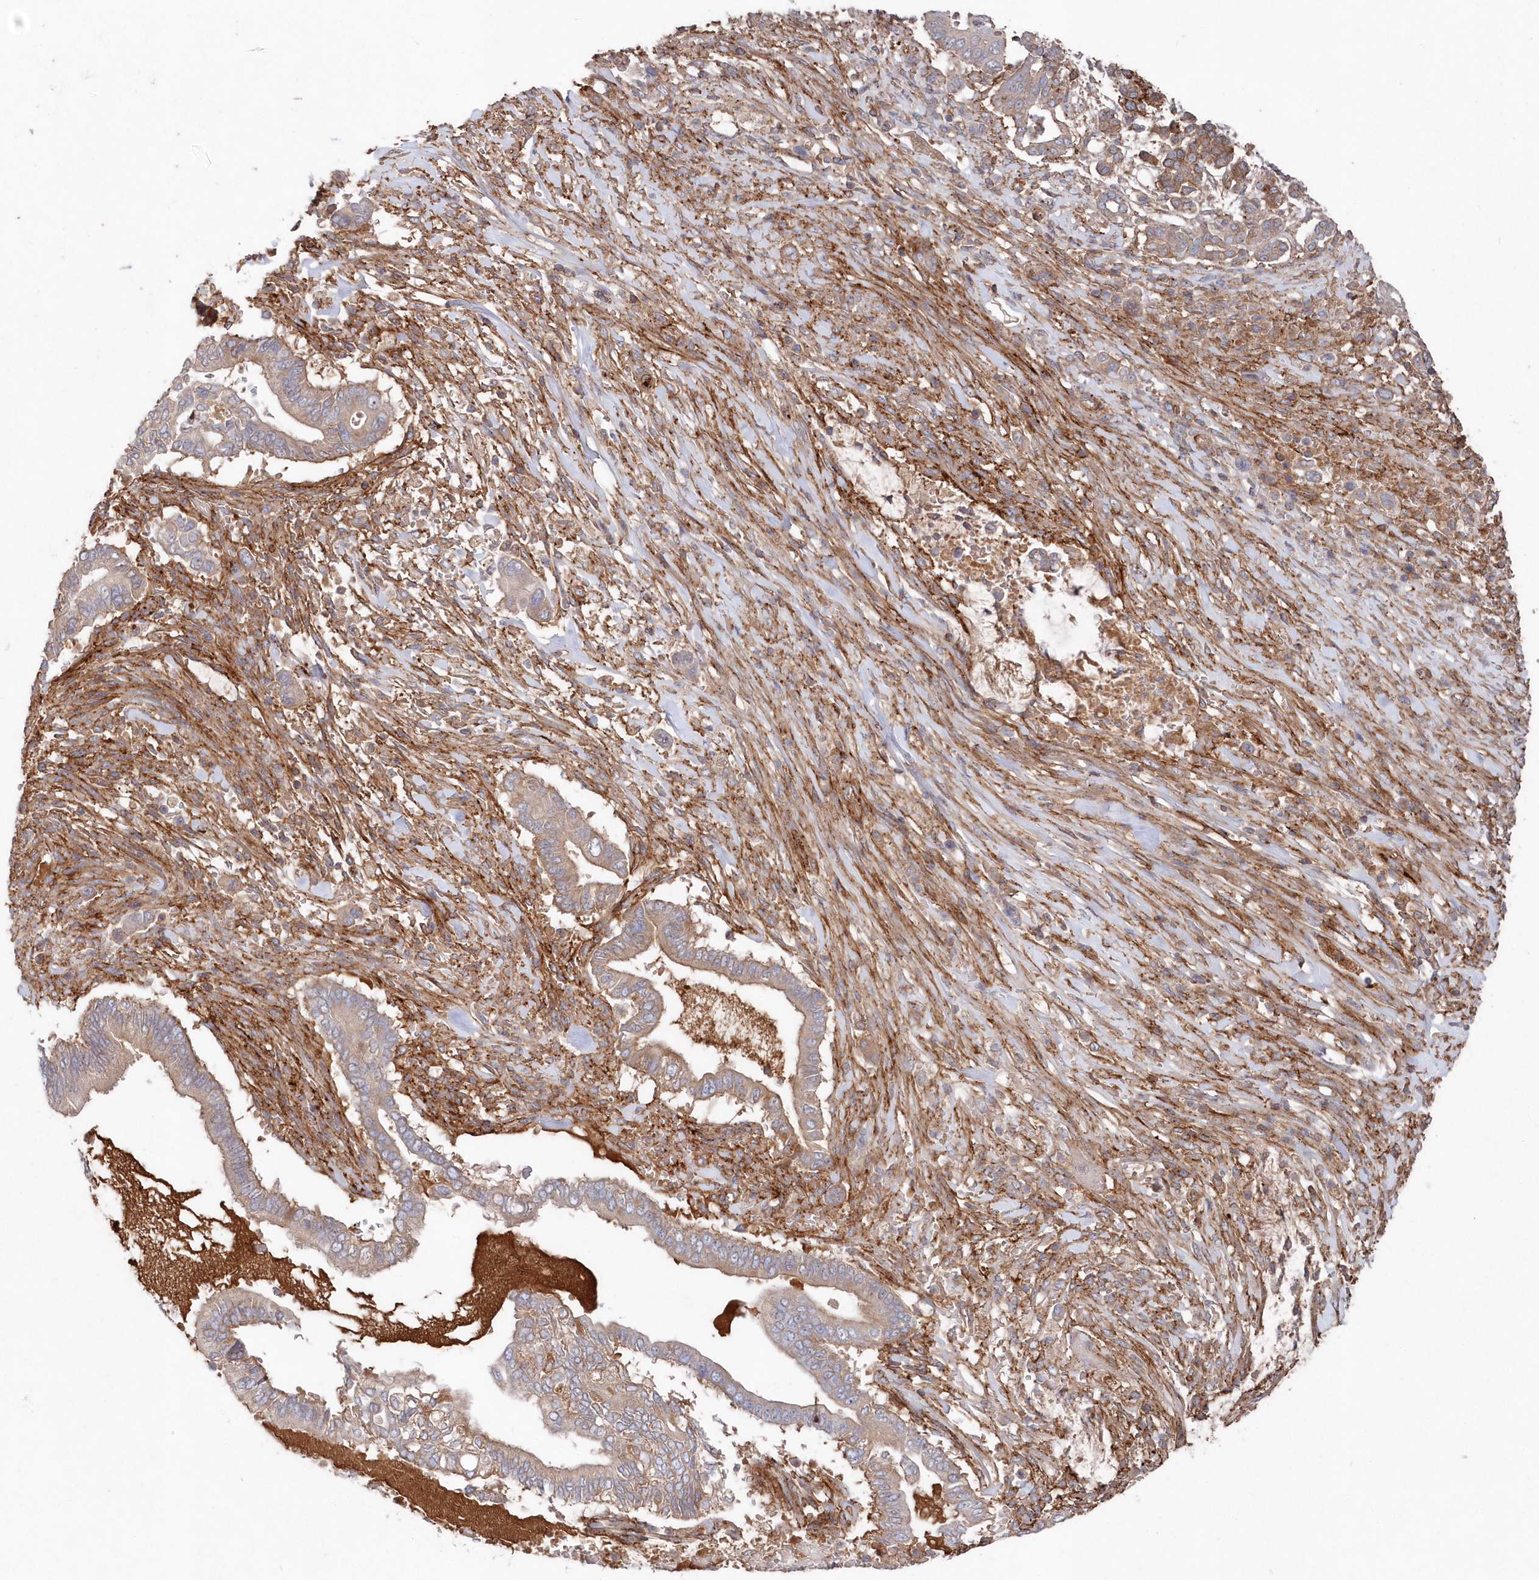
{"staining": {"intensity": "weak", "quantity": ">75%", "location": "cytoplasmic/membranous"}, "tissue": "pancreatic cancer", "cell_type": "Tumor cells", "image_type": "cancer", "snomed": [{"axis": "morphology", "description": "Adenocarcinoma, NOS"}, {"axis": "topography", "description": "Pancreas"}], "caption": "Immunohistochemistry (IHC) staining of pancreatic cancer, which shows low levels of weak cytoplasmic/membranous positivity in approximately >75% of tumor cells indicating weak cytoplasmic/membranous protein expression. The staining was performed using DAB (brown) for protein detection and nuclei were counterstained in hematoxylin (blue).", "gene": "ABHD14B", "patient": {"sex": "male", "age": 68}}